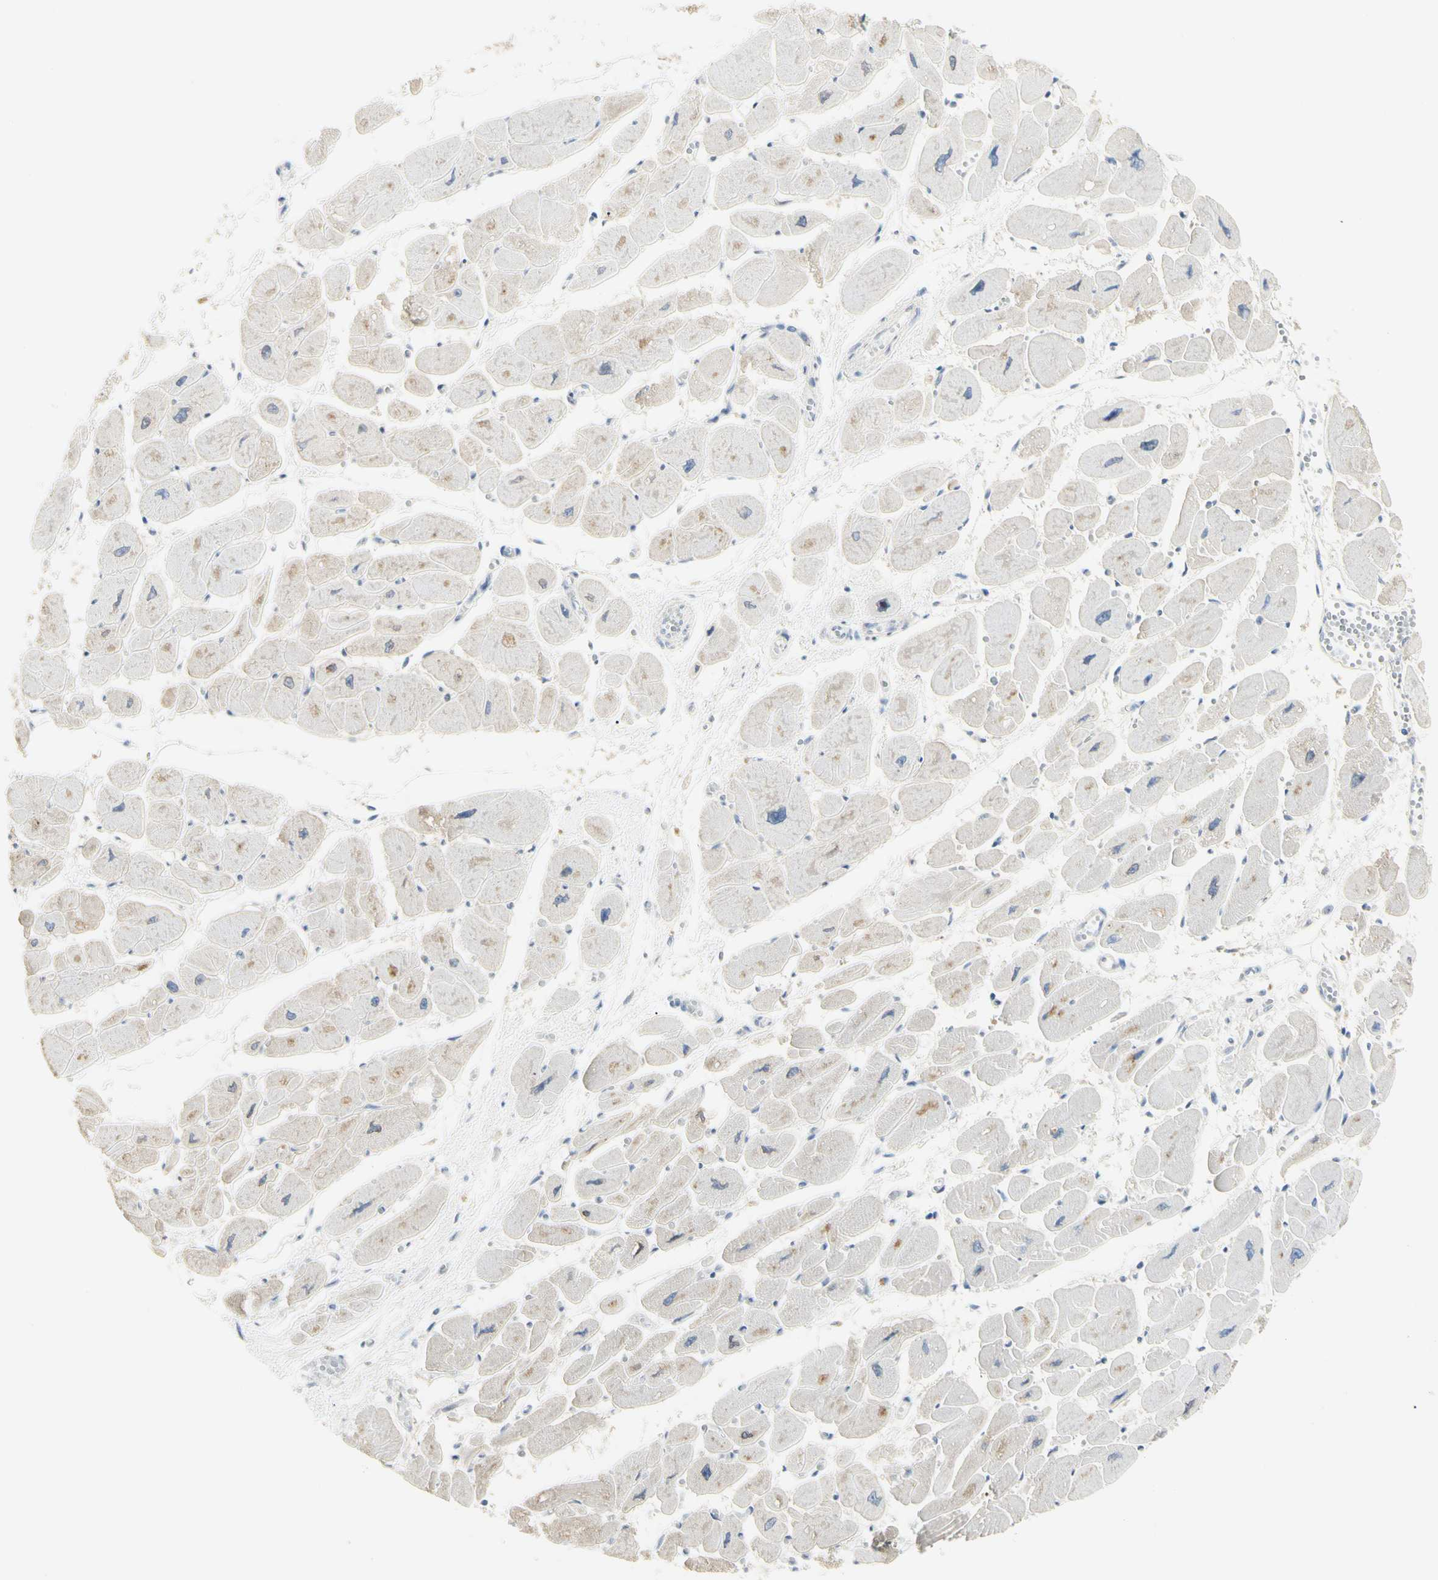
{"staining": {"intensity": "weak", "quantity": "25%-75%", "location": "cytoplasmic/membranous"}, "tissue": "heart muscle", "cell_type": "Cardiomyocytes", "image_type": "normal", "snomed": [{"axis": "morphology", "description": "Normal tissue, NOS"}, {"axis": "topography", "description": "Heart"}], "caption": "Heart muscle stained with immunohistochemistry (IHC) exhibits weak cytoplasmic/membranous staining in about 25%-75% of cardiomyocytes.", "gene": "NFKB2", "patient": {"sex": "female", "age": 54}}